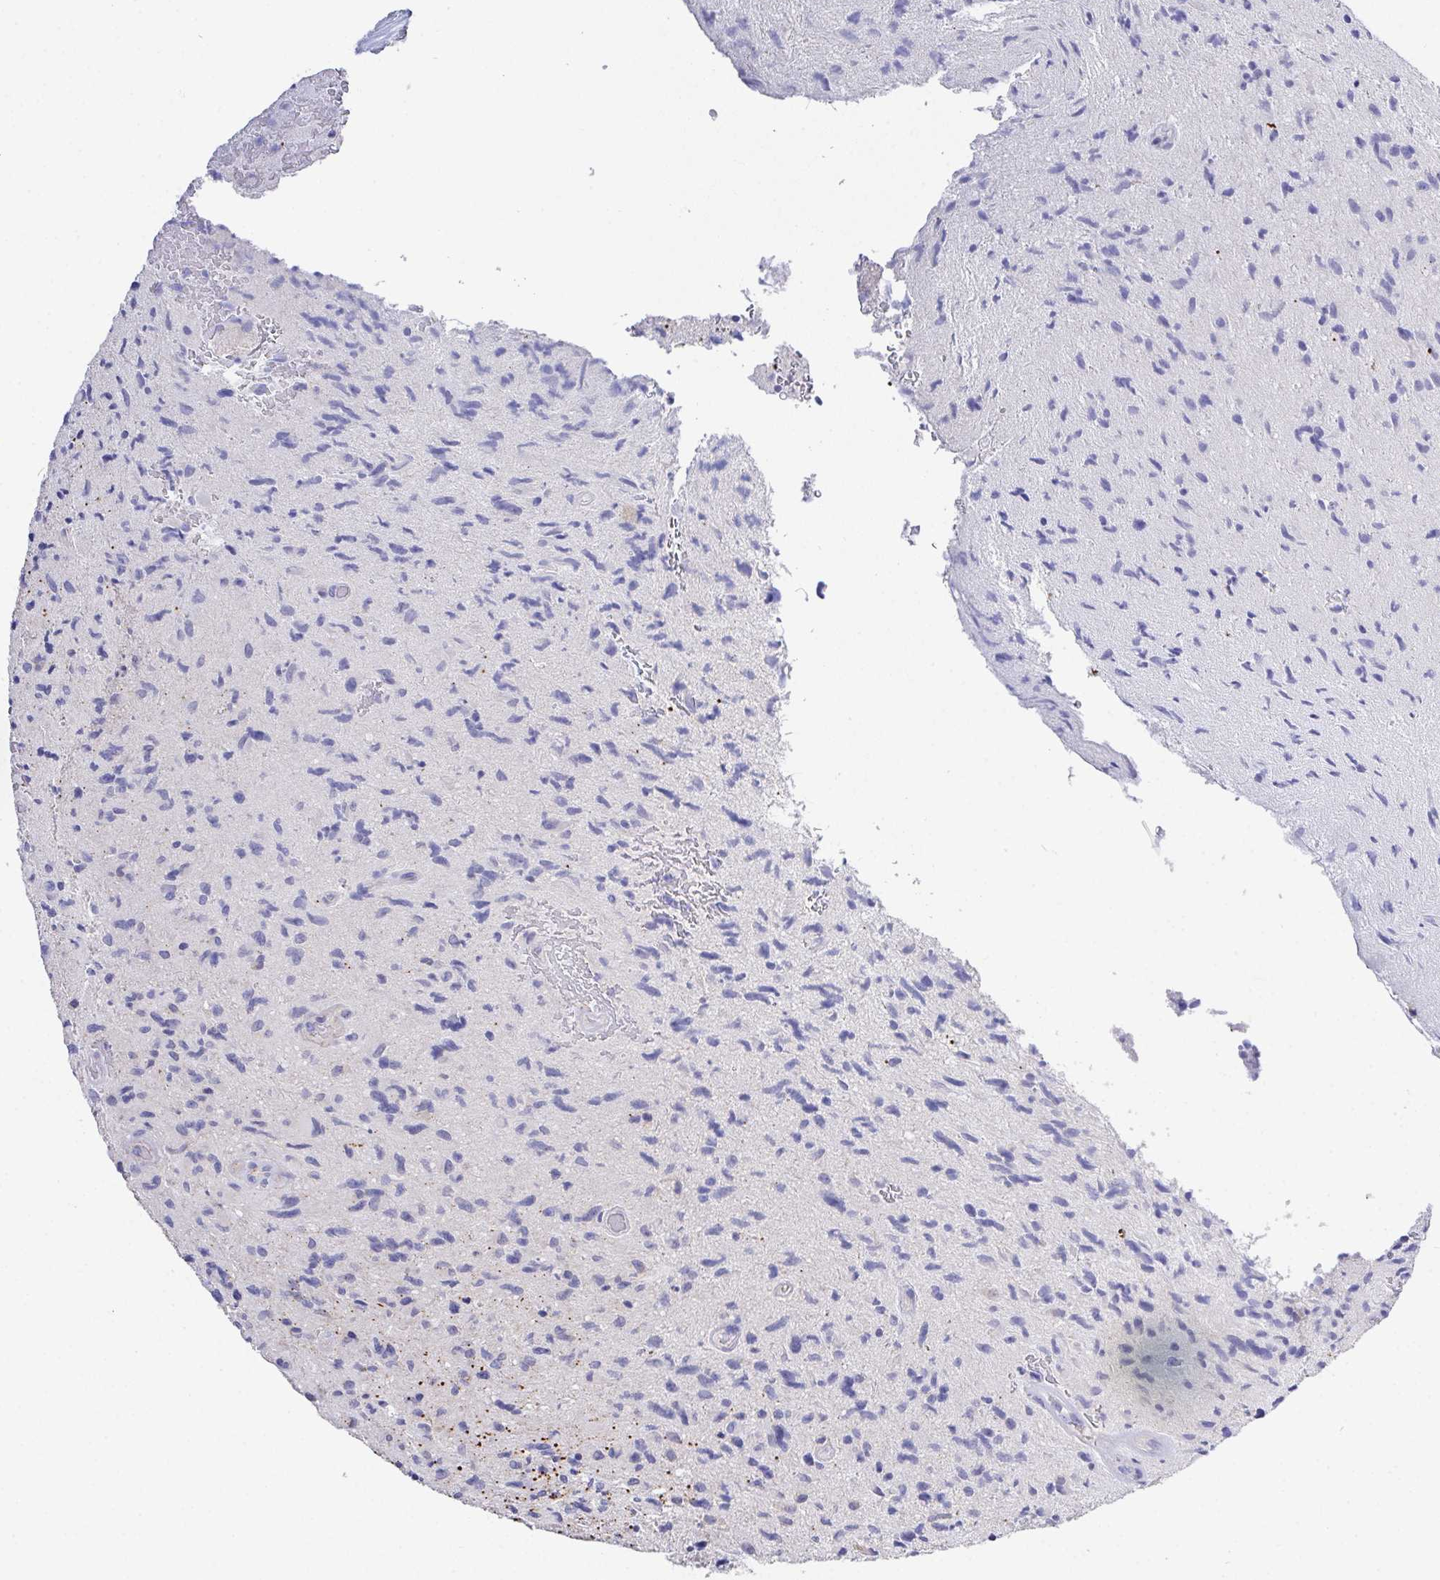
{"staining": {"intensity": "negative", "quantity": "none", "location": "none"}, "tissue": "glioma", "cell_type": "Tumor cells", "image_type": "cancer", "snomed": [{"axis": "morphology", "description": "Glioma, malignant, High grade"}, {"axis": "topography", "description": "Brain"}], "caption": "An immunohistochemistry photomicrograph of high-grade glioma (malignant) is shown. There is no staining in tumor cells of high-grade glioma (malignant). (Immunohistochemistry, brightfield microscopy, high magnification).", "gene": "PRG3", "patient": {"sex": "male", "age": 54}}